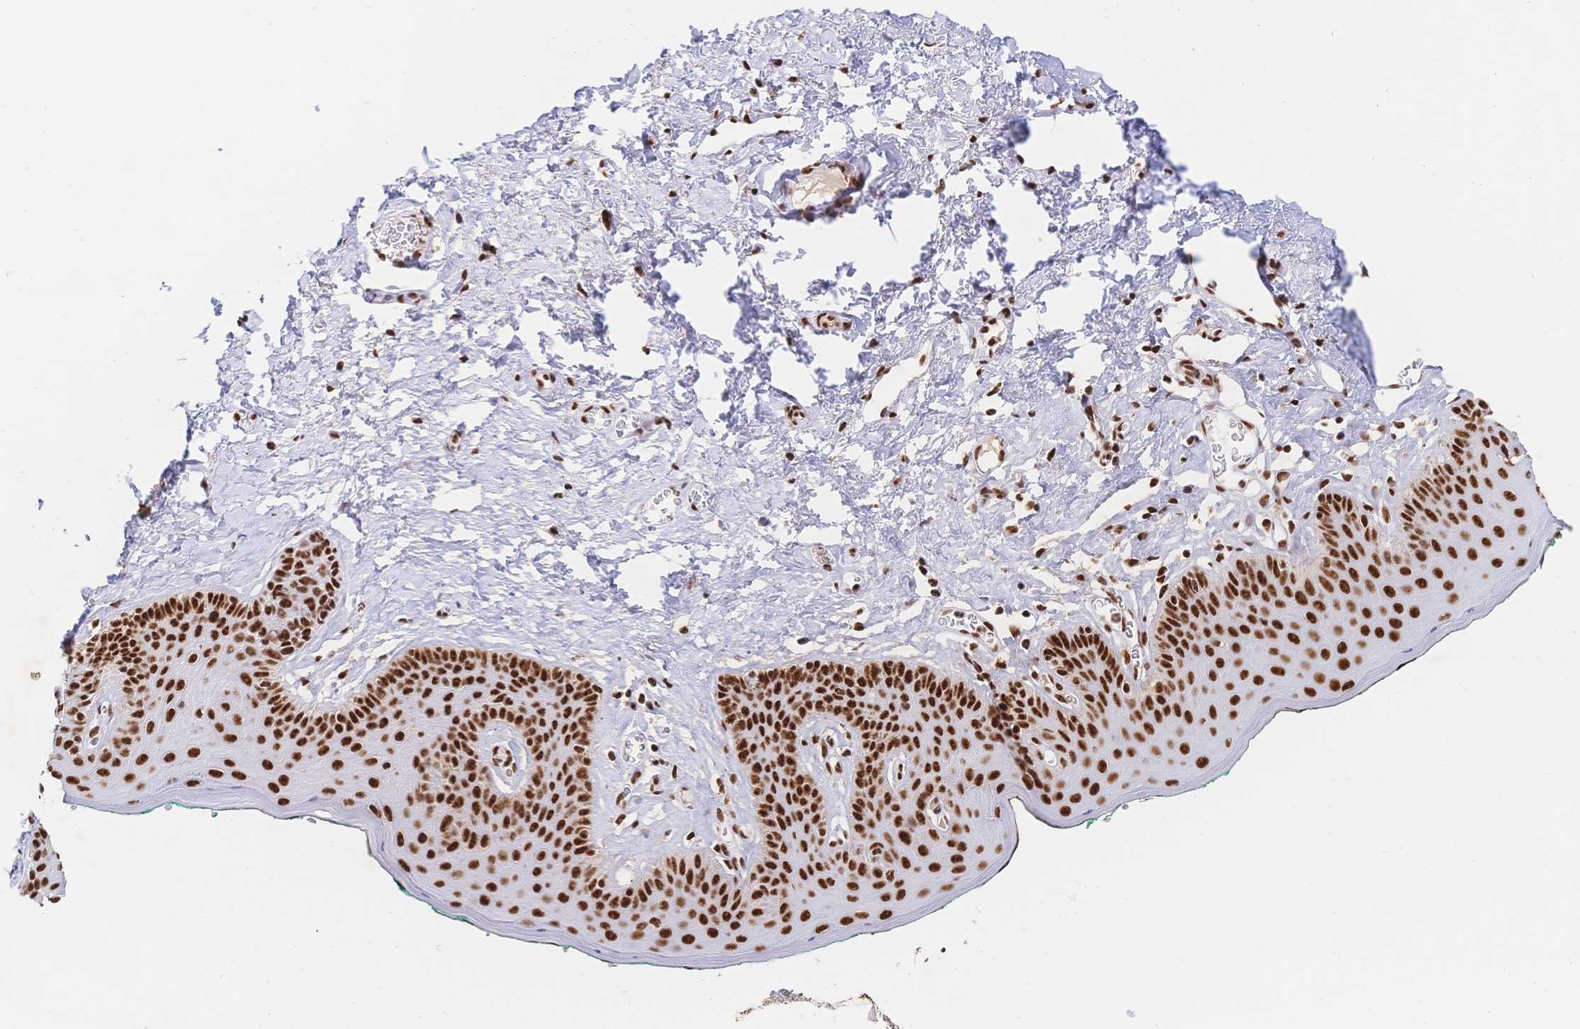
{"staining": {"intensity": "strong", "quantity": ">75%", "location": "nuclear"}, "tissue": "skin", "cell_type": "Epidermal cells", "image_type": "normal", "snomed": [{"axis": "morphology", "description": "Normal tissue, NOS"}, {"axis": "topography", "description": "Vulva"}, {"axis": "topography", "description": "Peripheral nerve tissue"}], "caption": "Immunohistochemistry photomicrograph of unremarkable skin: human skin stained using immunohistochemistry shows high levels of strong protein expression localized specifically in the nuclear of epidermal cells, appearing as a nuclear brown color.", "gene": "SRSF1", "patient": {"sex": "female", "age": 66}}